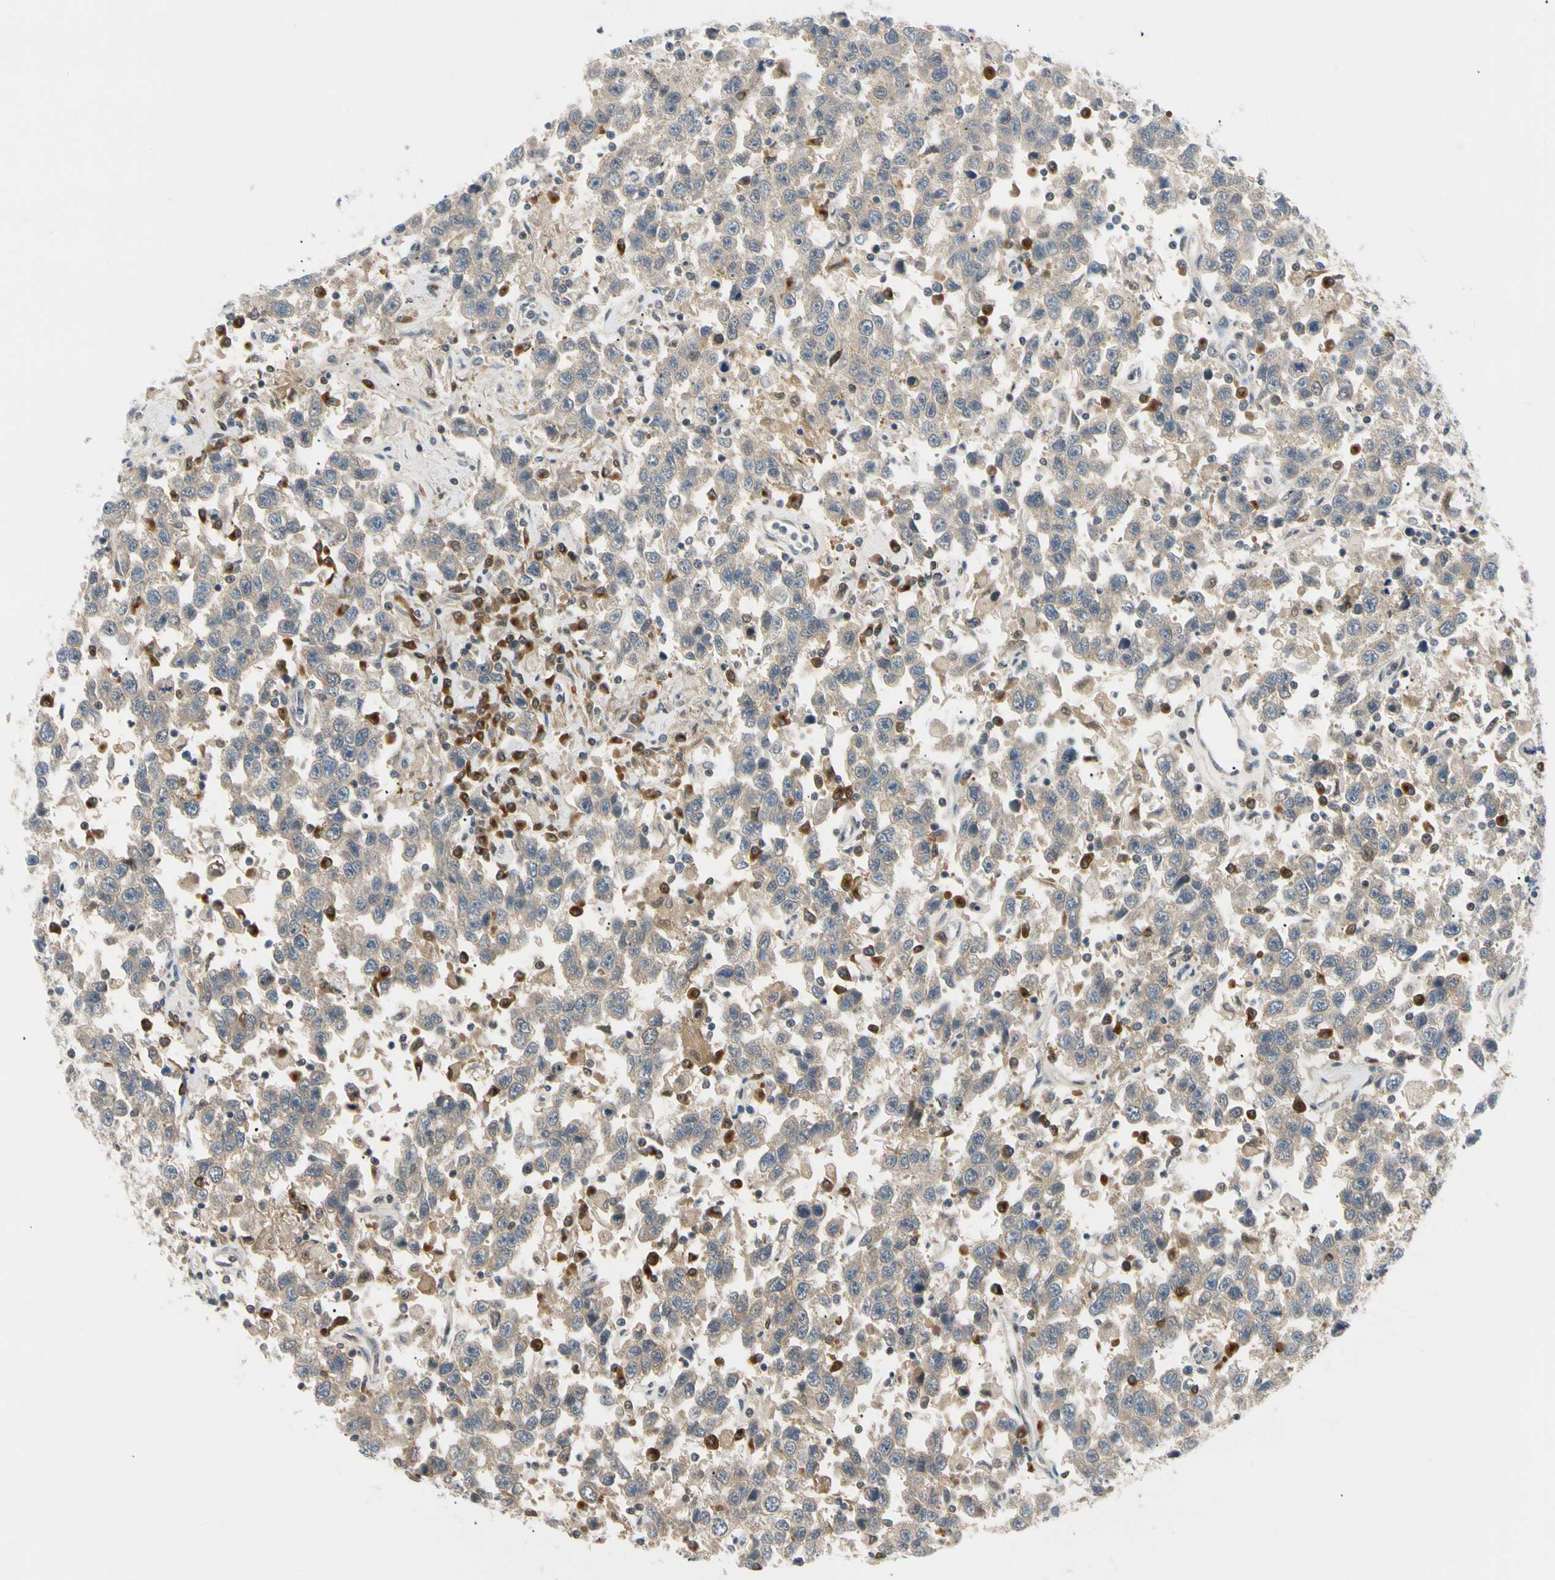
{"staining": {"intensity": "weak", "quantity": "25%-75%", "location": "cytoplasmic/membranous"}, "tissue": "testis cancer", "cell_type": "Tumor cells", "image_type": "cancer", "snomed": [{"axis": "morphology", "description": "Seminoma, NOS"}, {"axis": "topography", "description": "Testis"}], "caption": "Brown immunohistochemical staining in human testis seminoma shows weak cytoplasmic/membranous expression in approximately 25%-75% of tumor cells.", "gene": "SEC23B", "patient": {"sex": "male", "age": 41}}